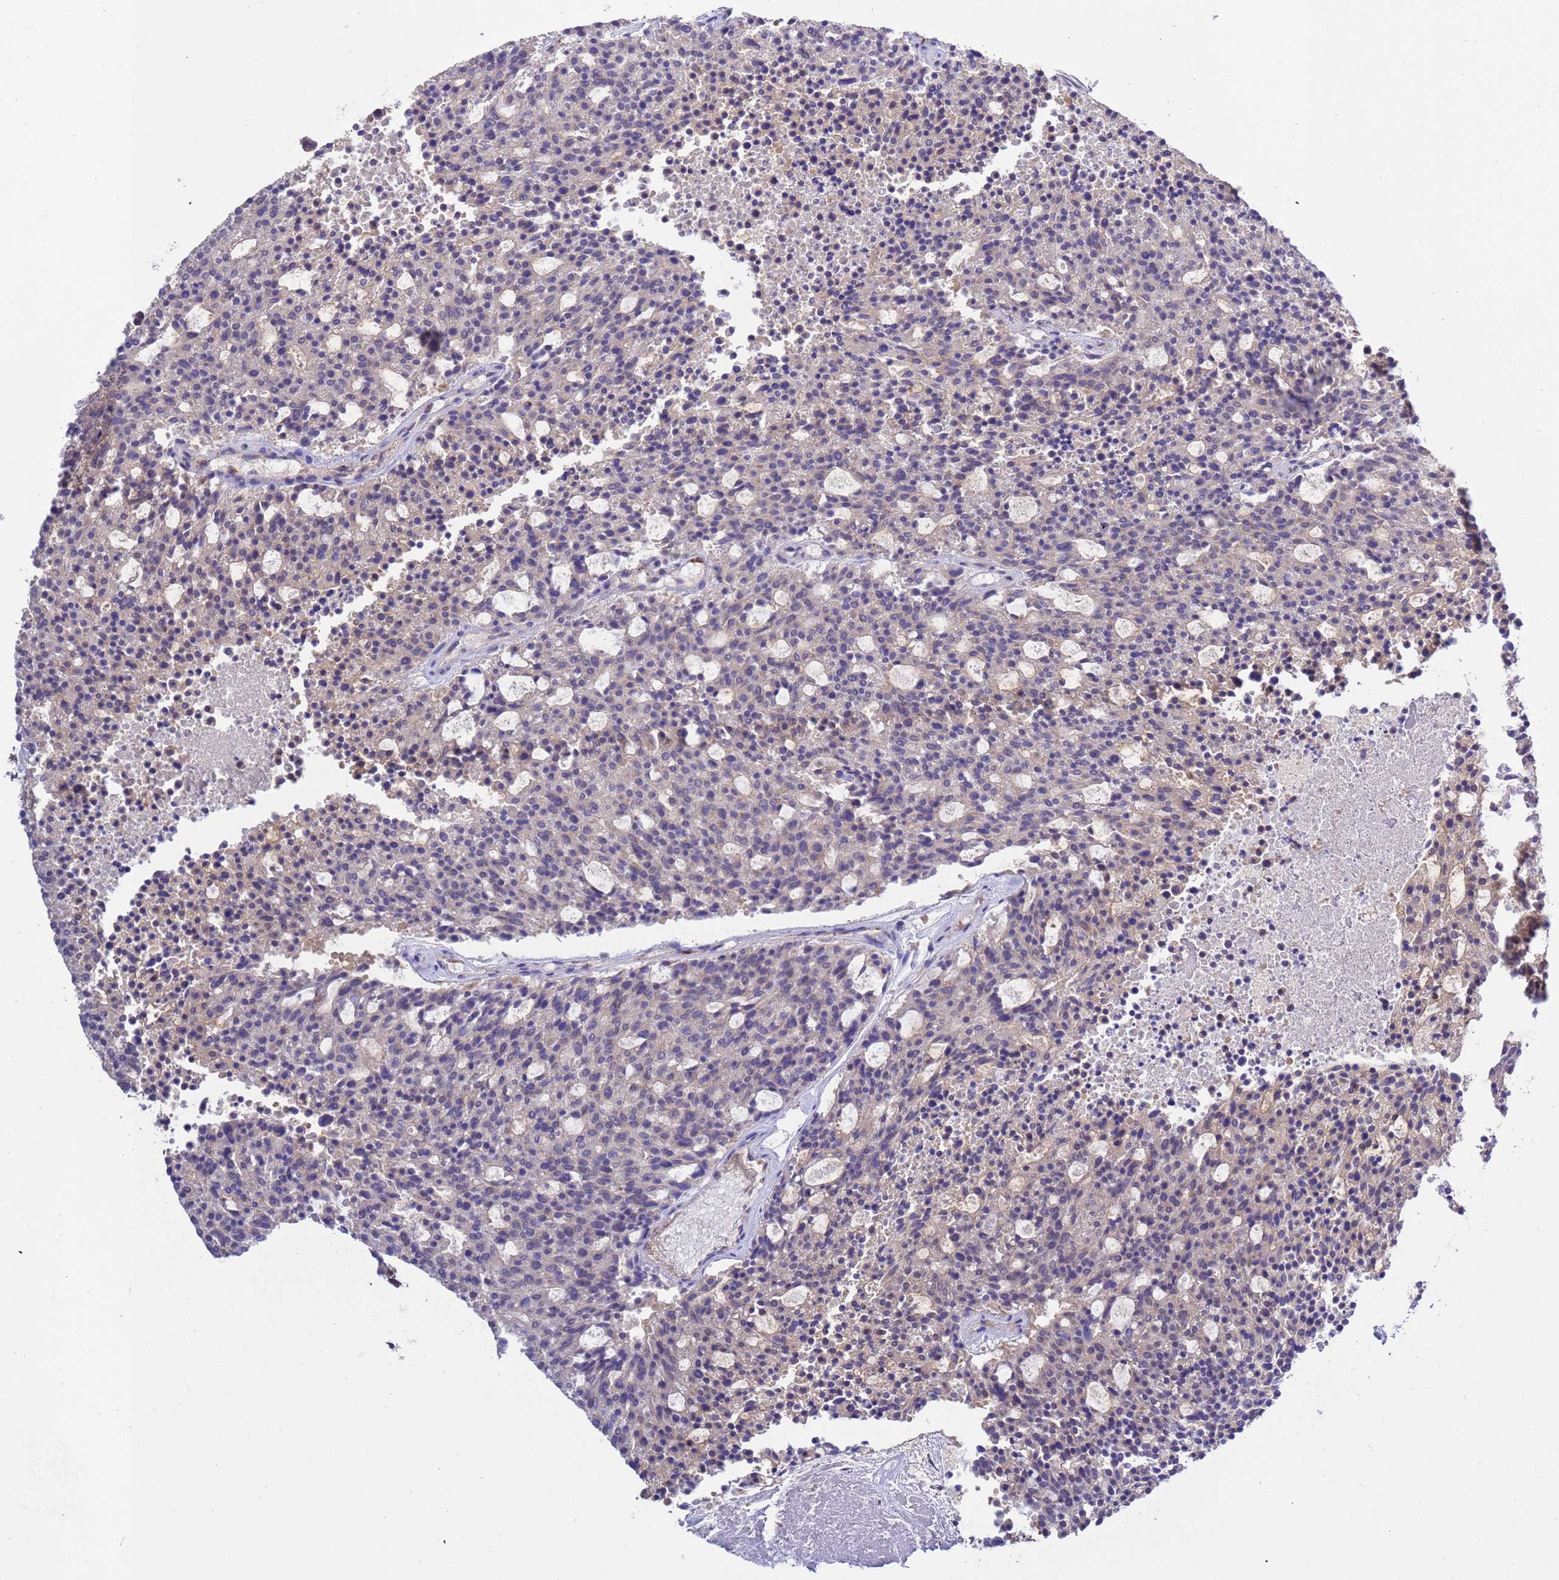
{"staining": {"intensity": "weak", "quantity": "<25%", "location": "cytoplasmic/membranous"}, "tissue": "carcinoid", "cell_type": "Tumor cells", "image_type": "cancer", "snomed": [{"axis": "morphology", "description": "Carcinoid, malignant, NOS"}, {"axis": "topography", "description": "Pancreas"}], "caption": "Immunohistochemistry (IHC) micrograph of human malignant carcinoid stained for a protein (brown), which exhibits no staining in tumor cells.", "gene": "ANAPC1", "patient": {"sex": "female", "age": 54}}